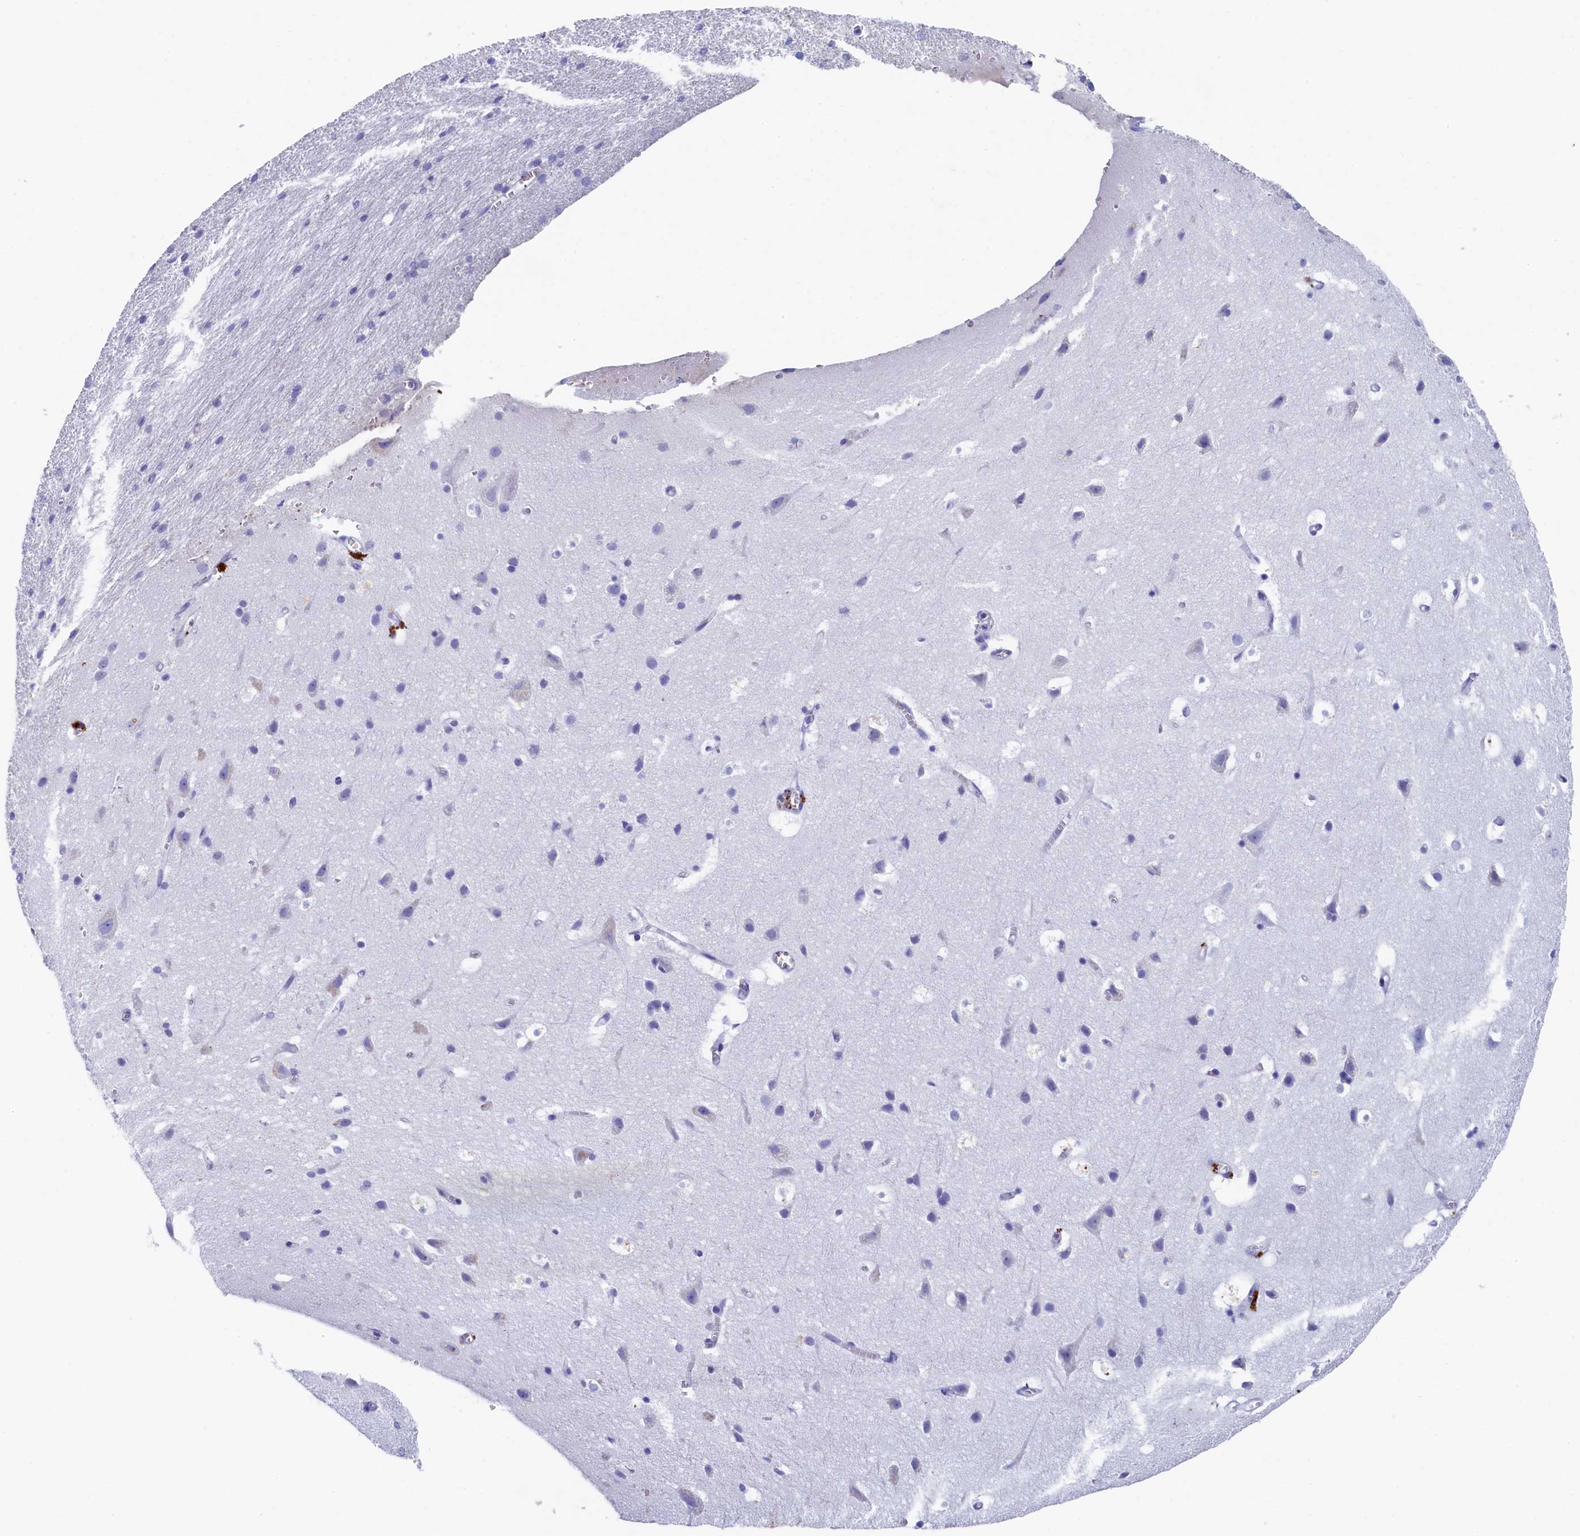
{"staining": {"intensity": "negative", "quantity": "none", "location": "none"}, "tissue": "cerebral cortex", "cell_type": "Endothelial cells", "image_type": "normal", "snomed": [{"axis": "morphology", "description": "Normal tissue, NOS"}, {"axis": "topography", "description": "Cerebral cortex"}], "caption": "Endothelial cells show no significant staining in unremarkable cerebral cortex. (DAB (3,3'-diaminobenzidine) IHC with hematoxylin counter stain).", "gene": "GUCA1C", "patient": {"sex": "male", "age": 54}}